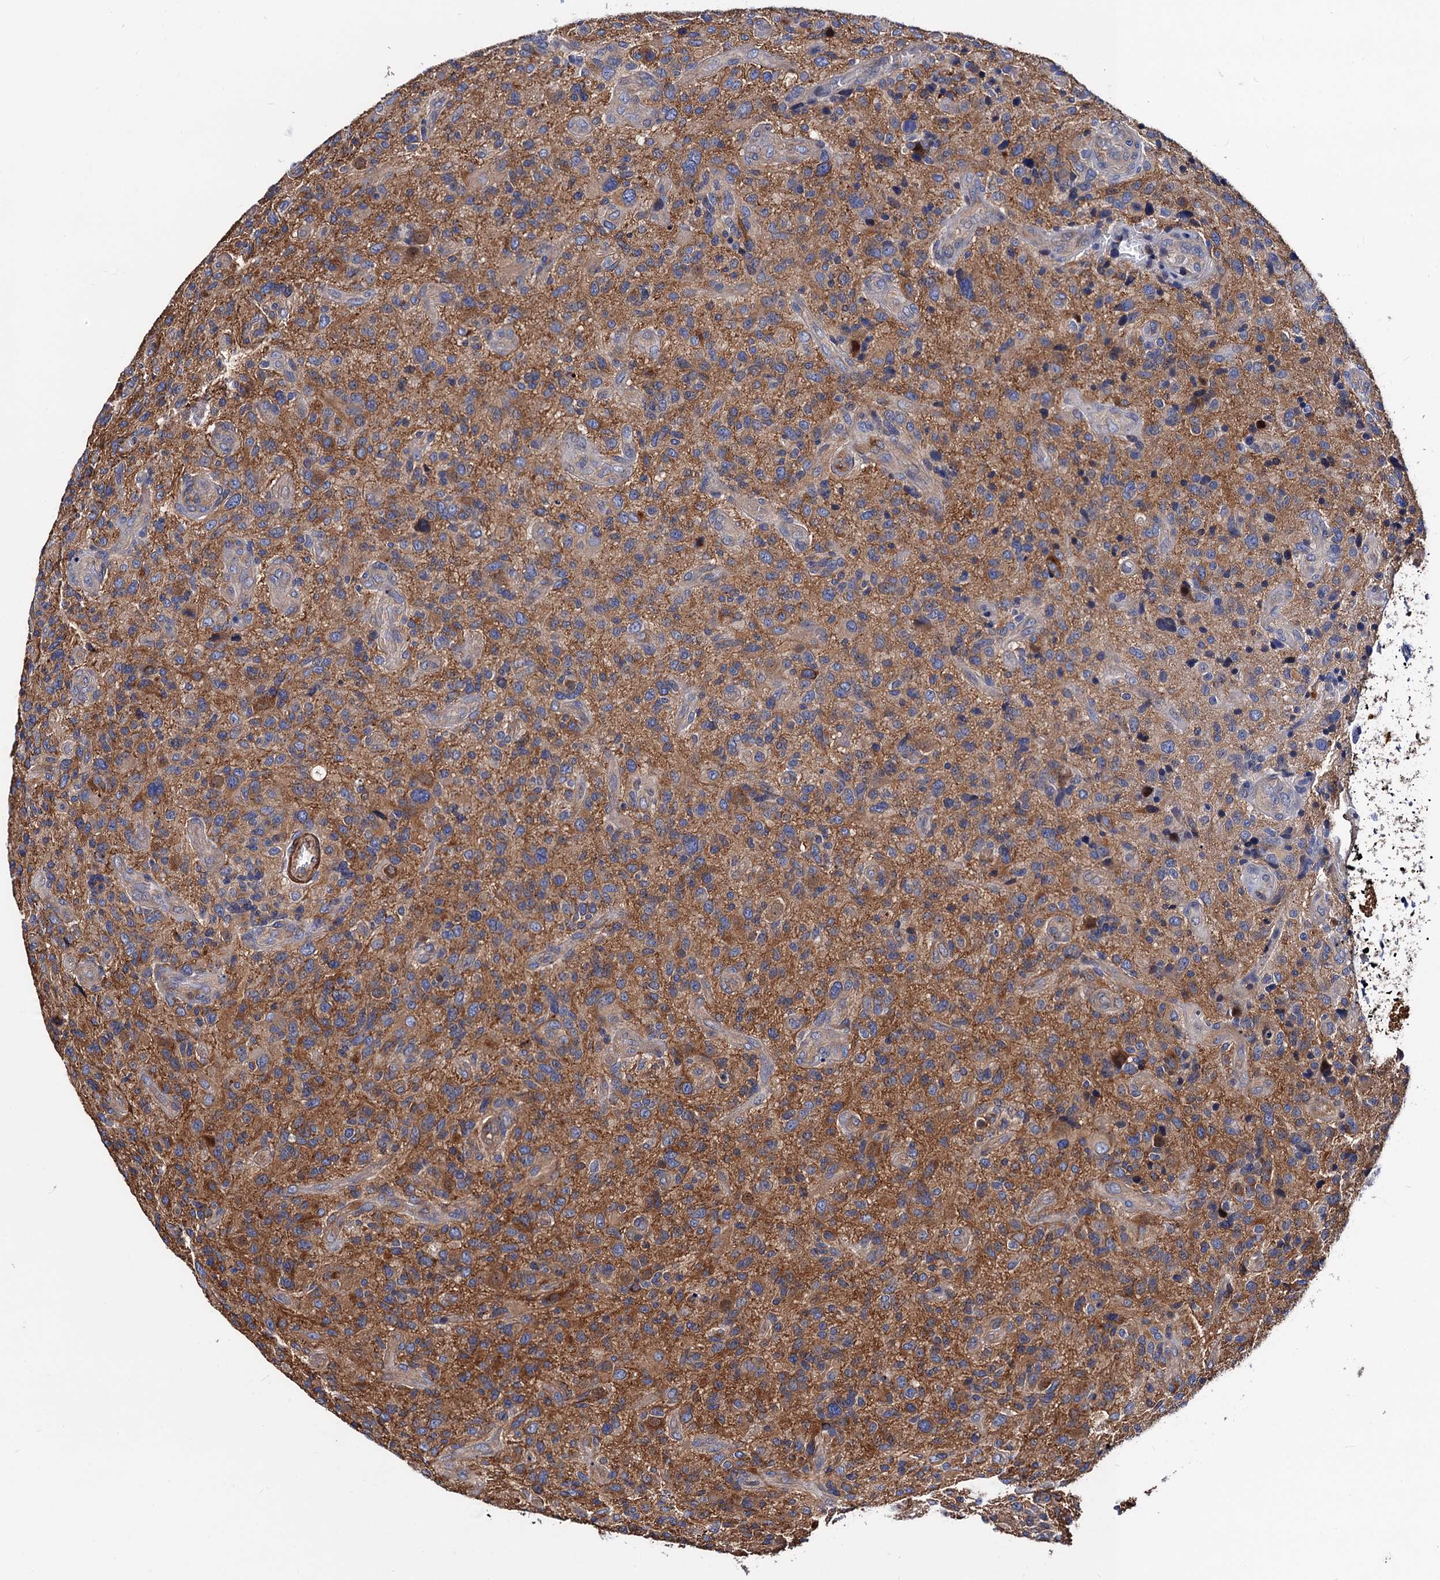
{"staining": {"intensity": "moderate", "quantity": "<25%", "location": "cytoplasmic/membranous"}, "tissue": "glioma", "cell_type": "Tumor cells", "image_type": "cancer", "snomed": [{"axis": "morphology", "description": "Glioma, malignant, High grade"}, {"axis": "topography", "description": "Brain"}], "caption": "The micrograph reveals a brown stain indicating the presence of a protein in the cytoplasmic/membranous of tumor cells in glioma. (Brightfield microscopy of DAB IHC at high magnification).", "gene": "ZDHHC18", "patient": {"sex": "male", "age": 47}}